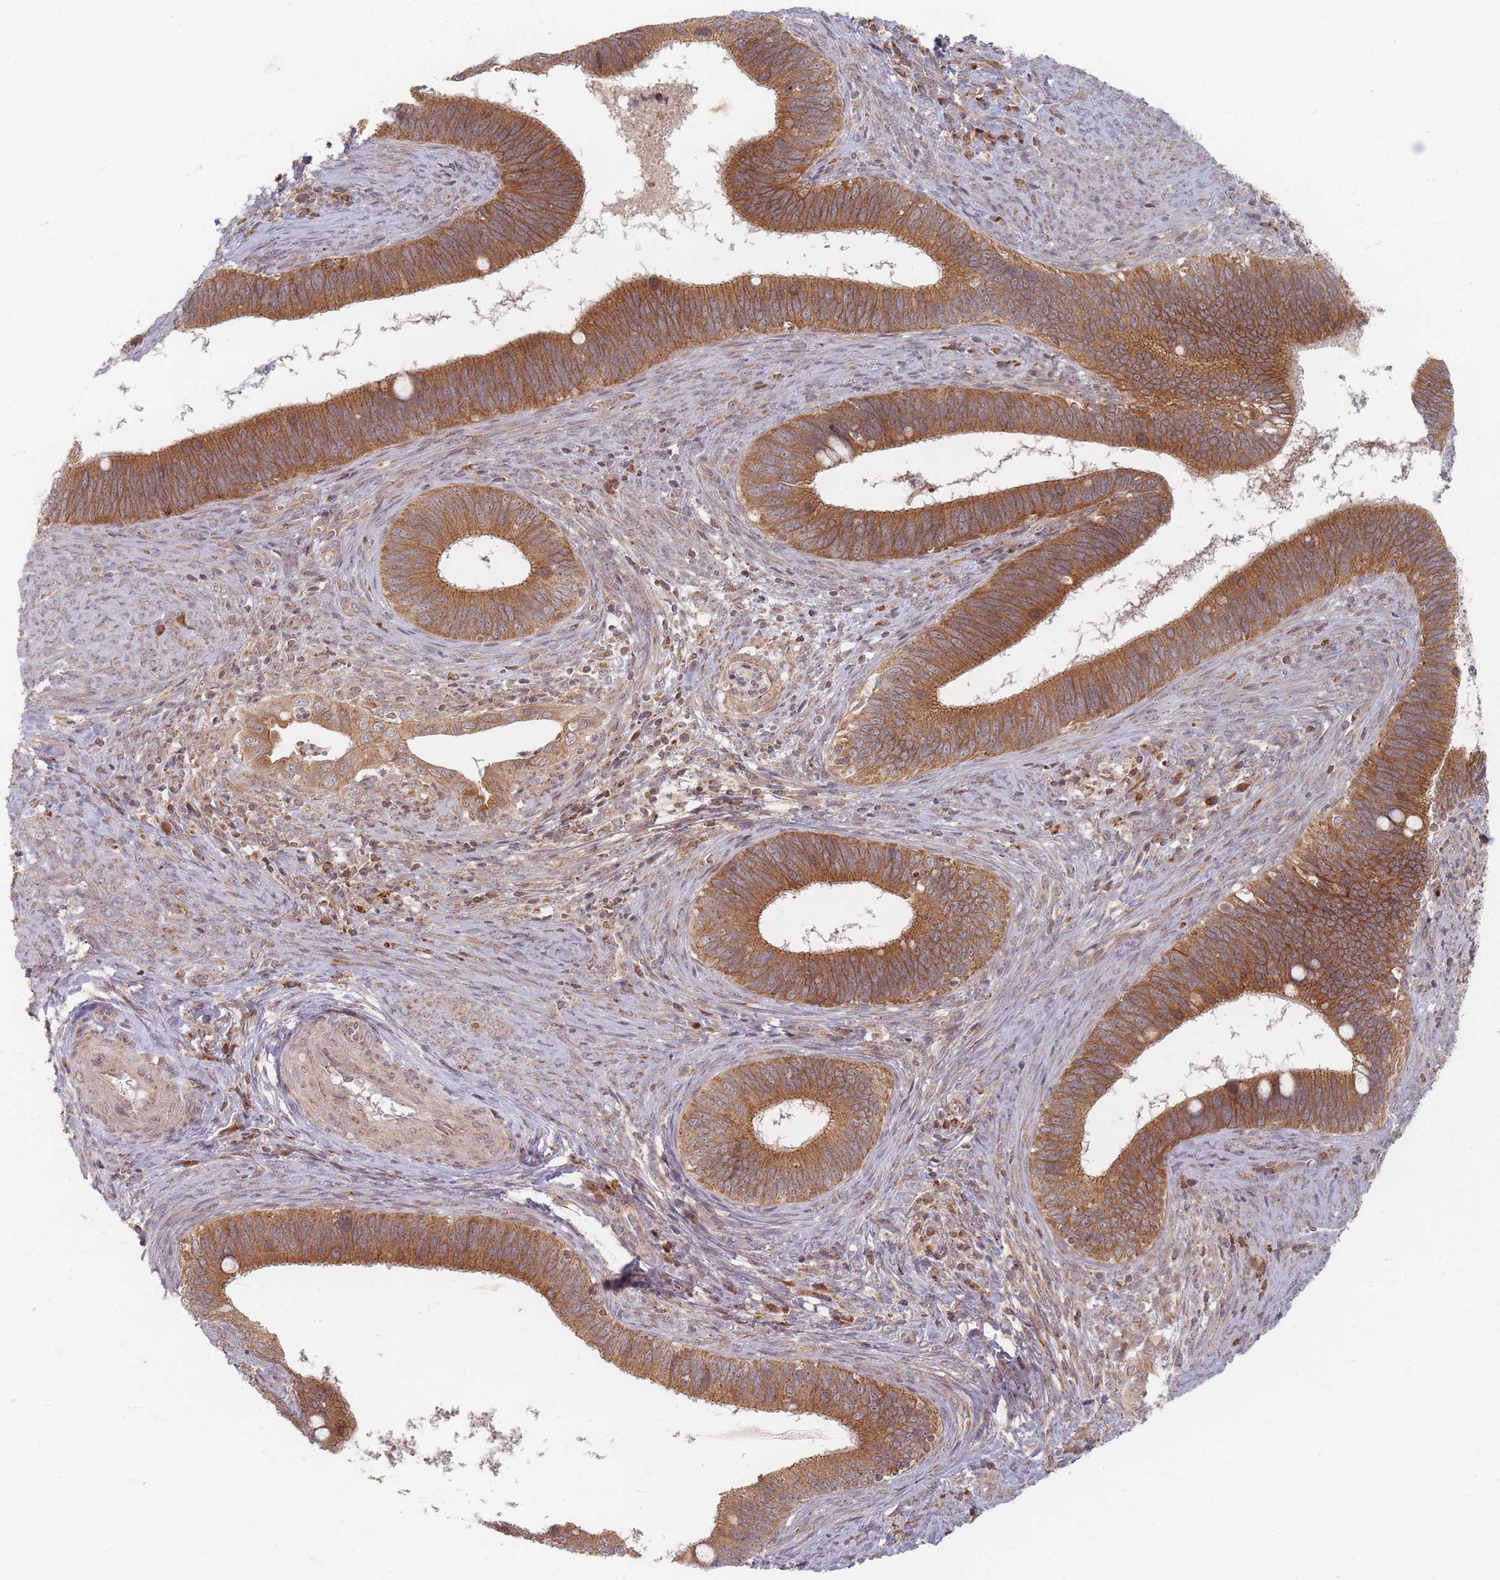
{"staining": {"intensity": "strong", "quantity": ">75%", "location": "cytoplasmic/membranous"}, "tissue": "cervical cancer", "cell_type": "Tumor cells", "image_type": "cancer", "snomed": [{"axis": "morphology", "description": "Adenocarcinoma, NOS"}, {"axis": "topography", "description": "Cervix"}], "caption": "Adenocarcinoma (cervical) stained for a protein exhibits strong cytoplasmic/membranous positivity in tumor cells. (DAB (3,3'-diaminobenzidine) IHC, brown staining for protein, blue staining for nuclei).", "gene": "RADX", "patient": {"sex": "female", "age": 42}}